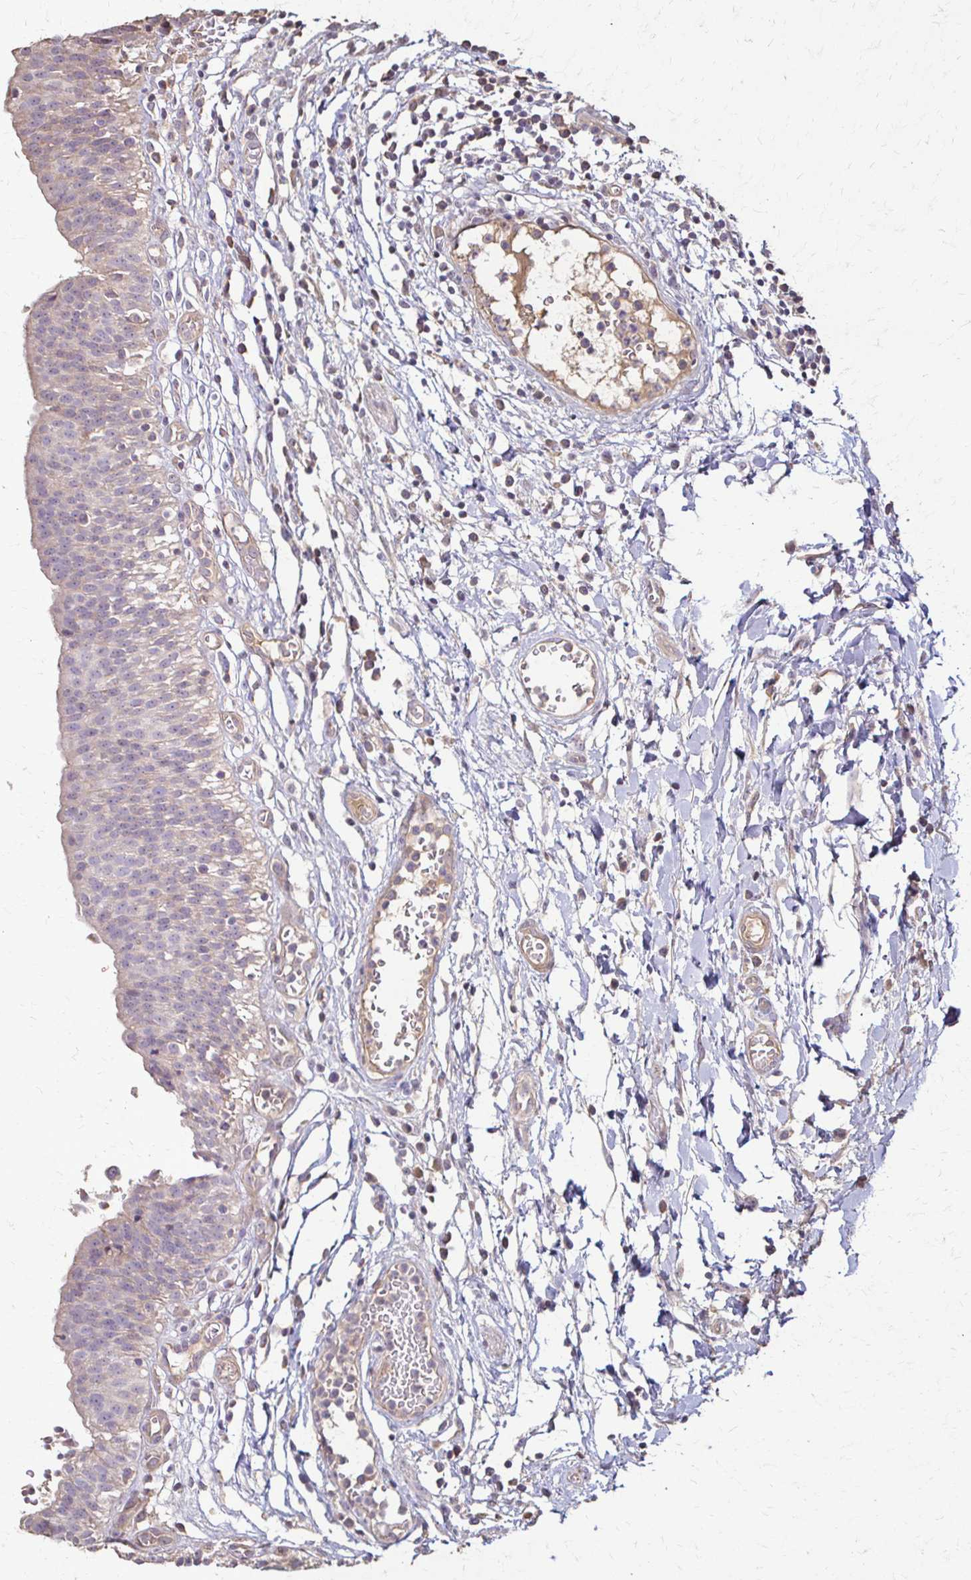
{"staining": {"intensity": "negative", "quantity": "none", "location": "none"}, "tissue": "urinary bladder", "cell_type": "Urothelial cells", "image_type": "normal", "snomed": [{"axis": "morphology", "description": "Normal tissue, NOS"}, {"axis": "topography", "description": "Urinary bladder"}], "caption": "DAB (3,3'-diaminobenzidine) immunohistochemical staining of unremarkable human urinary bladder demonstrates no significant staining in urothelial cells. (Brightfield microscopy of DAB (3,3'-diaminobenzidine) immunohistochemistry at high magnification).", "gene": "IL18BP", "patient": {"sex": "male", "age": 64}}